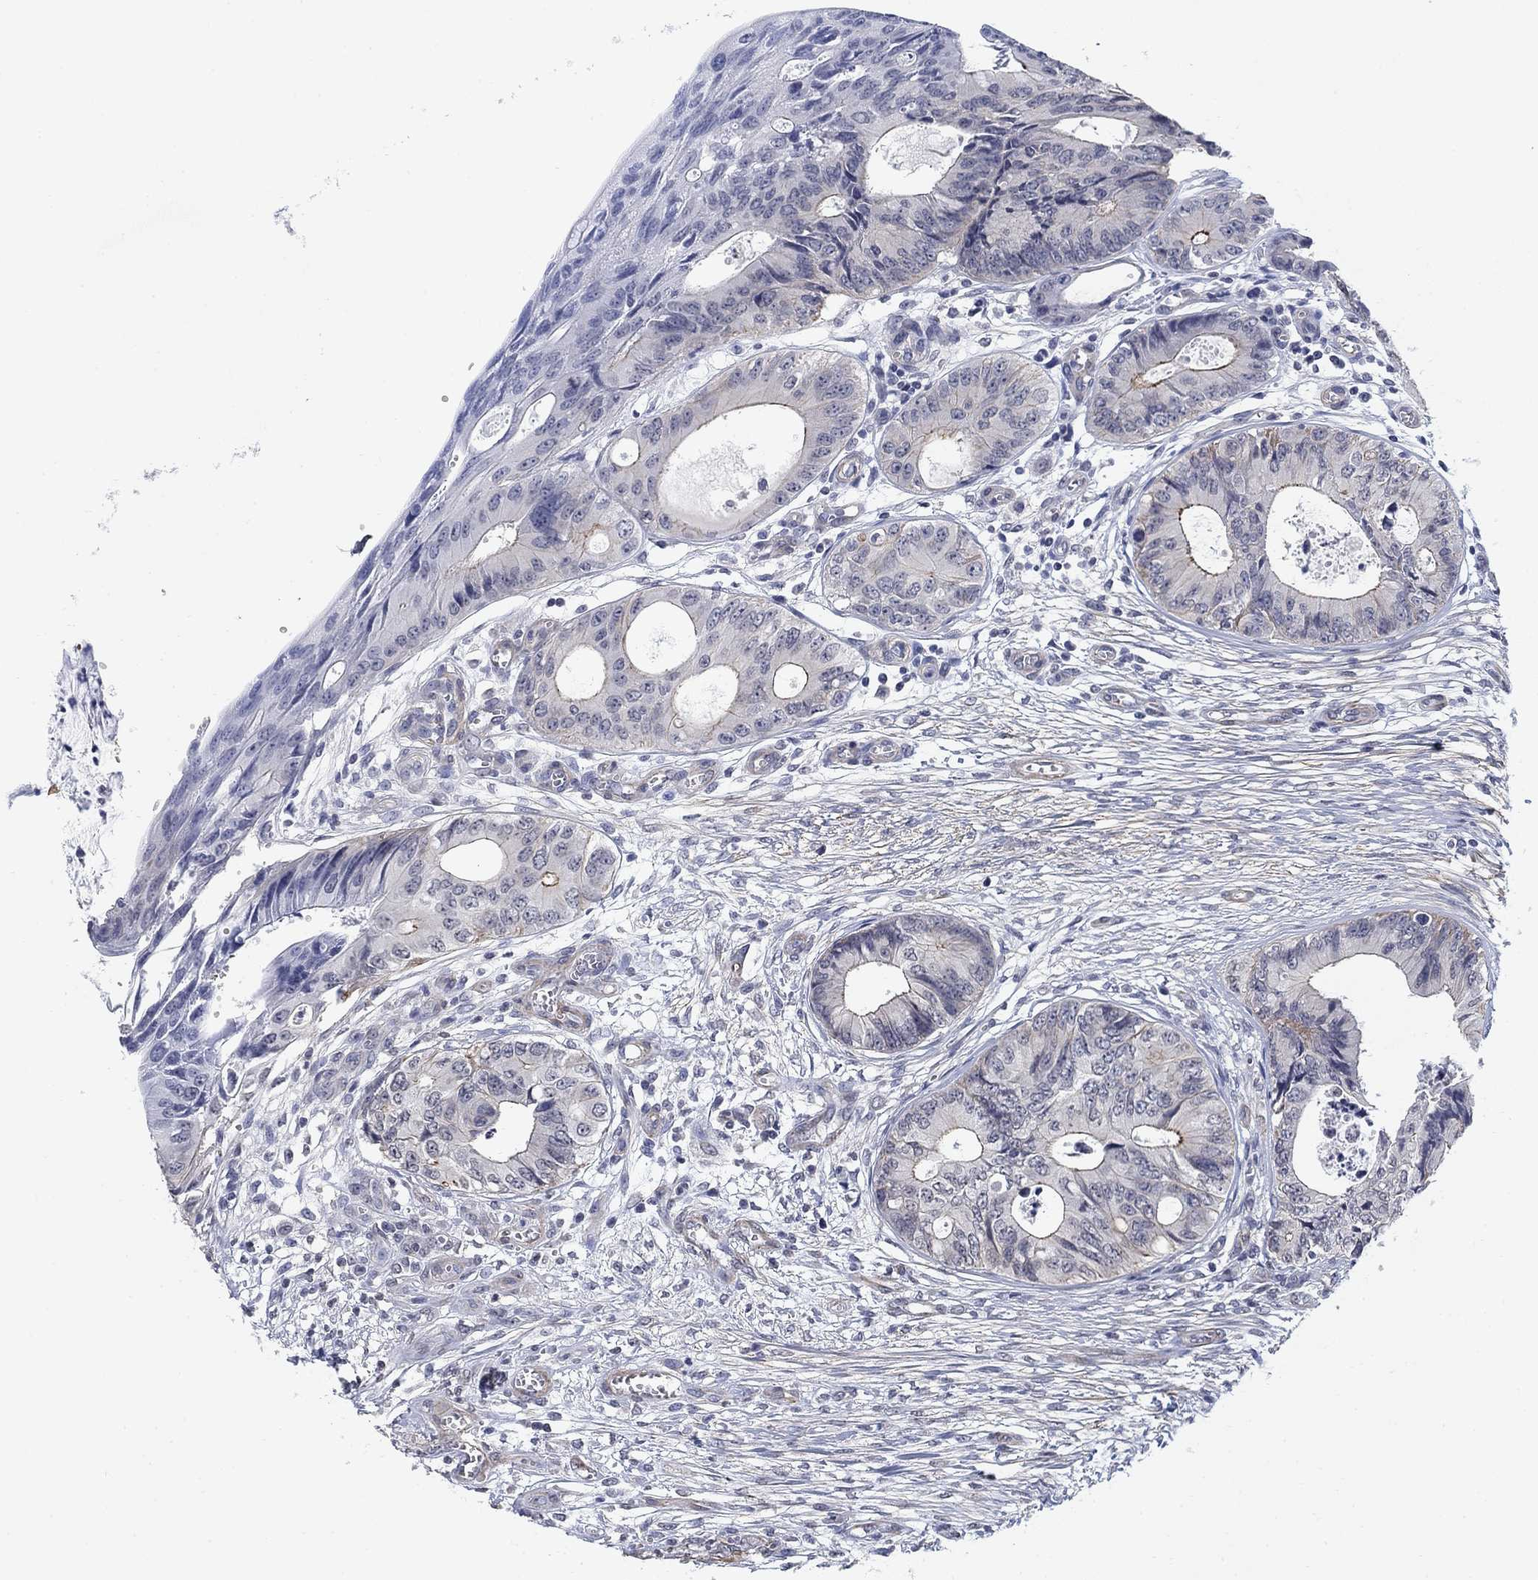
{"staining": {"intensity": "moderate", "quantity": "<25%", "location": "cytoplasmic/membranous"}, "tissue": "colorectal cancer", "cell_type": "Tumor cells", "image_type": "cancer", "snomed": [{"axis": "morphology", "description": "Normal tissue, NOS"}, {"axis": "morphology", "description": "Adenocarcinoma, NOS"}, {"axis": "topography", "description": "Colon"}], "caption": "A low amount of moderate cytoplasmic/membranous staining is identified in about <25% of tumor cells in adenocarcinoma (colorectal) tissue. (DAB (3,3'-diaminobenzidine) IHC with brightfield microscopy, high magnification).", "gene": "OTUB2", "patient": {"sex": "male", "age": 65}}